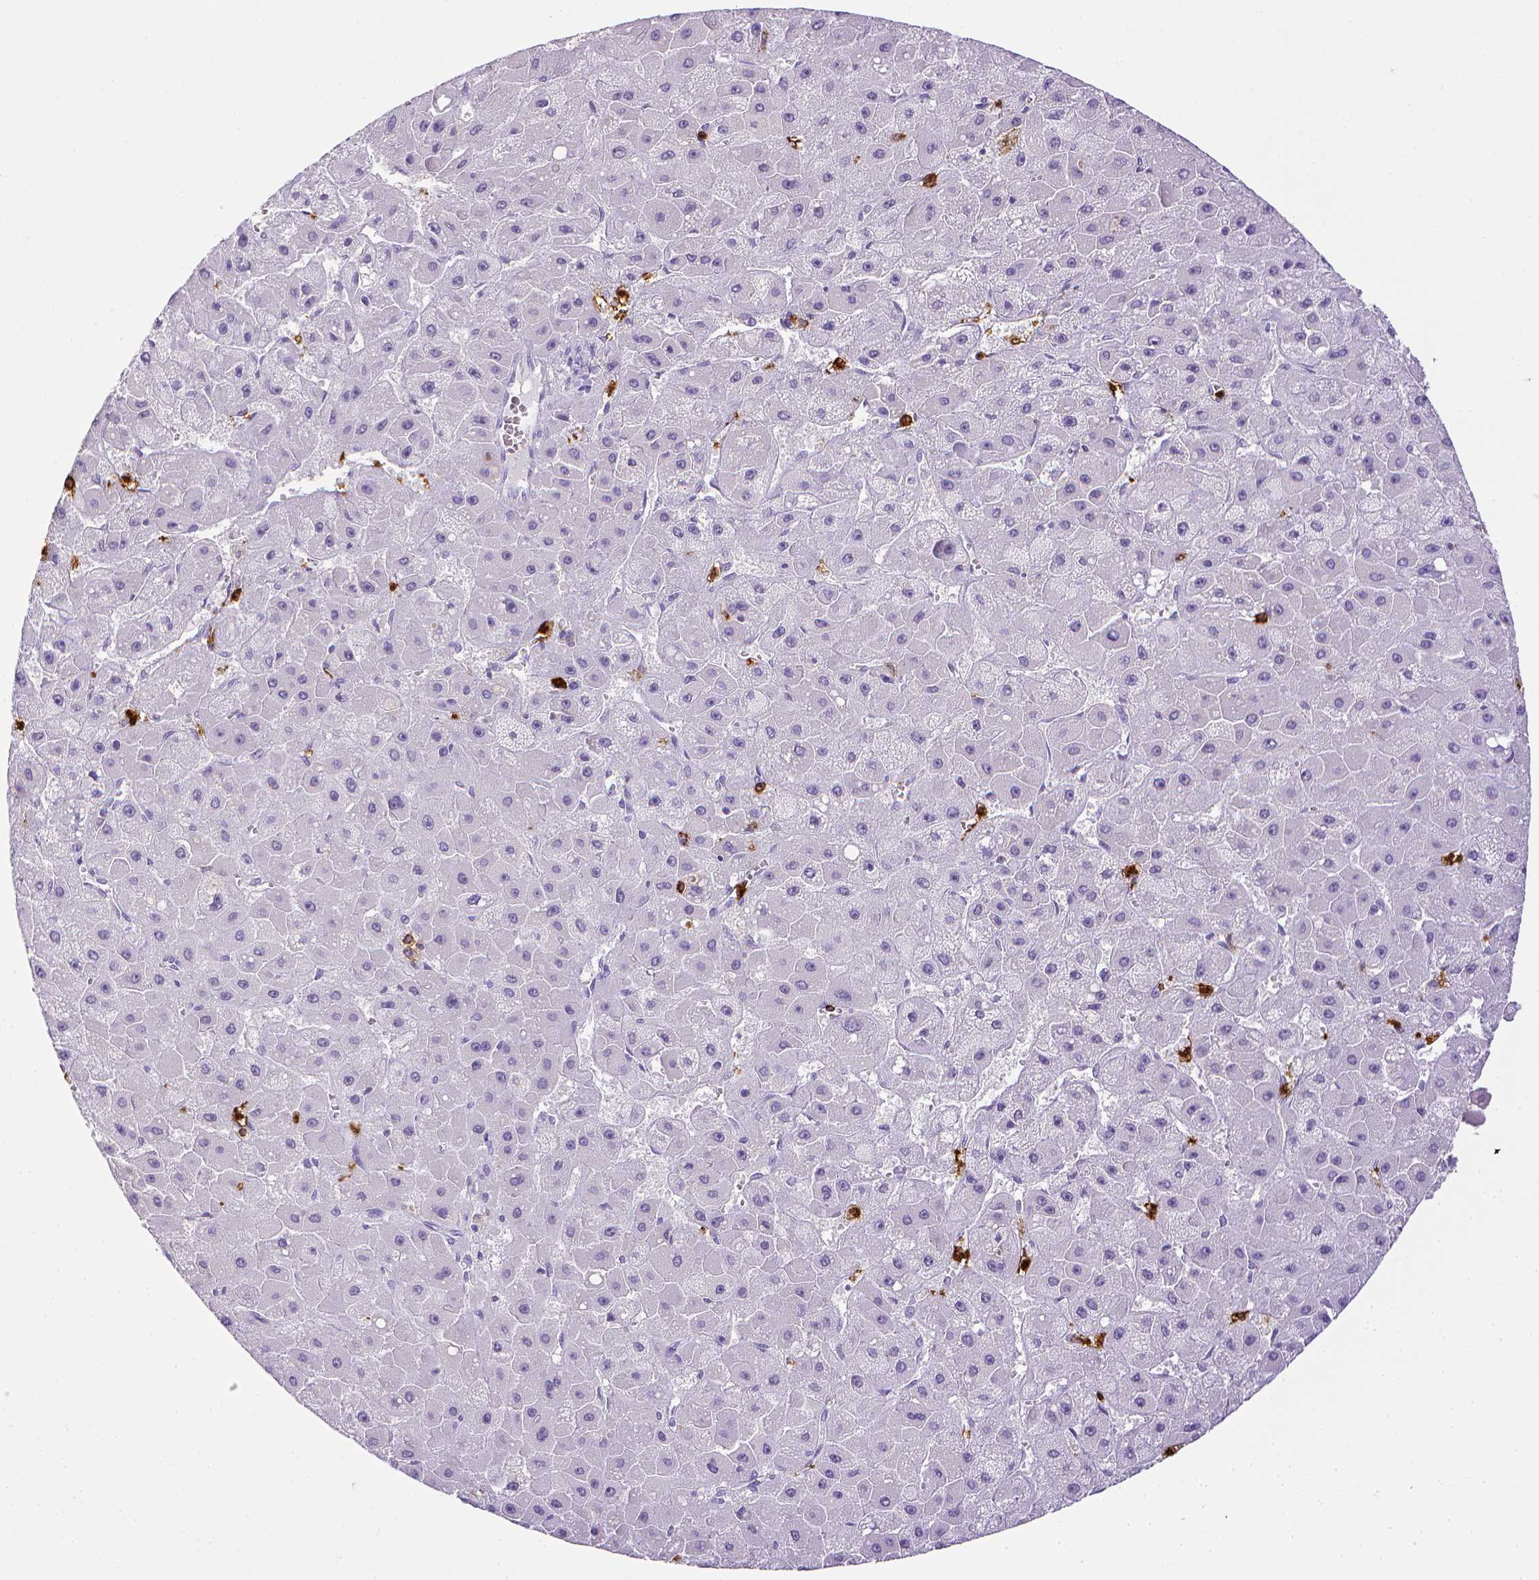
{"staining": {"intensity": "negative", "quantity": "none", "location": "none"}, "tissue": "liver cancer", "cell_type": "Tumor cells", "image_type": "cancer", "snomed": [{"axis": "morphology", "description": "Carcinoma, Hepatocellular, NOS"}, {"axis": "topography", "description": "Liver"}], "caption": "A high-resolution photomicrograph shows IHC staining of liver cancer (hepatocellular carcinoma), which demonstrates no significant positivity in tumor cells.", "gene": "ITGAM", "patient": {"sex": "female", "age": 25}}